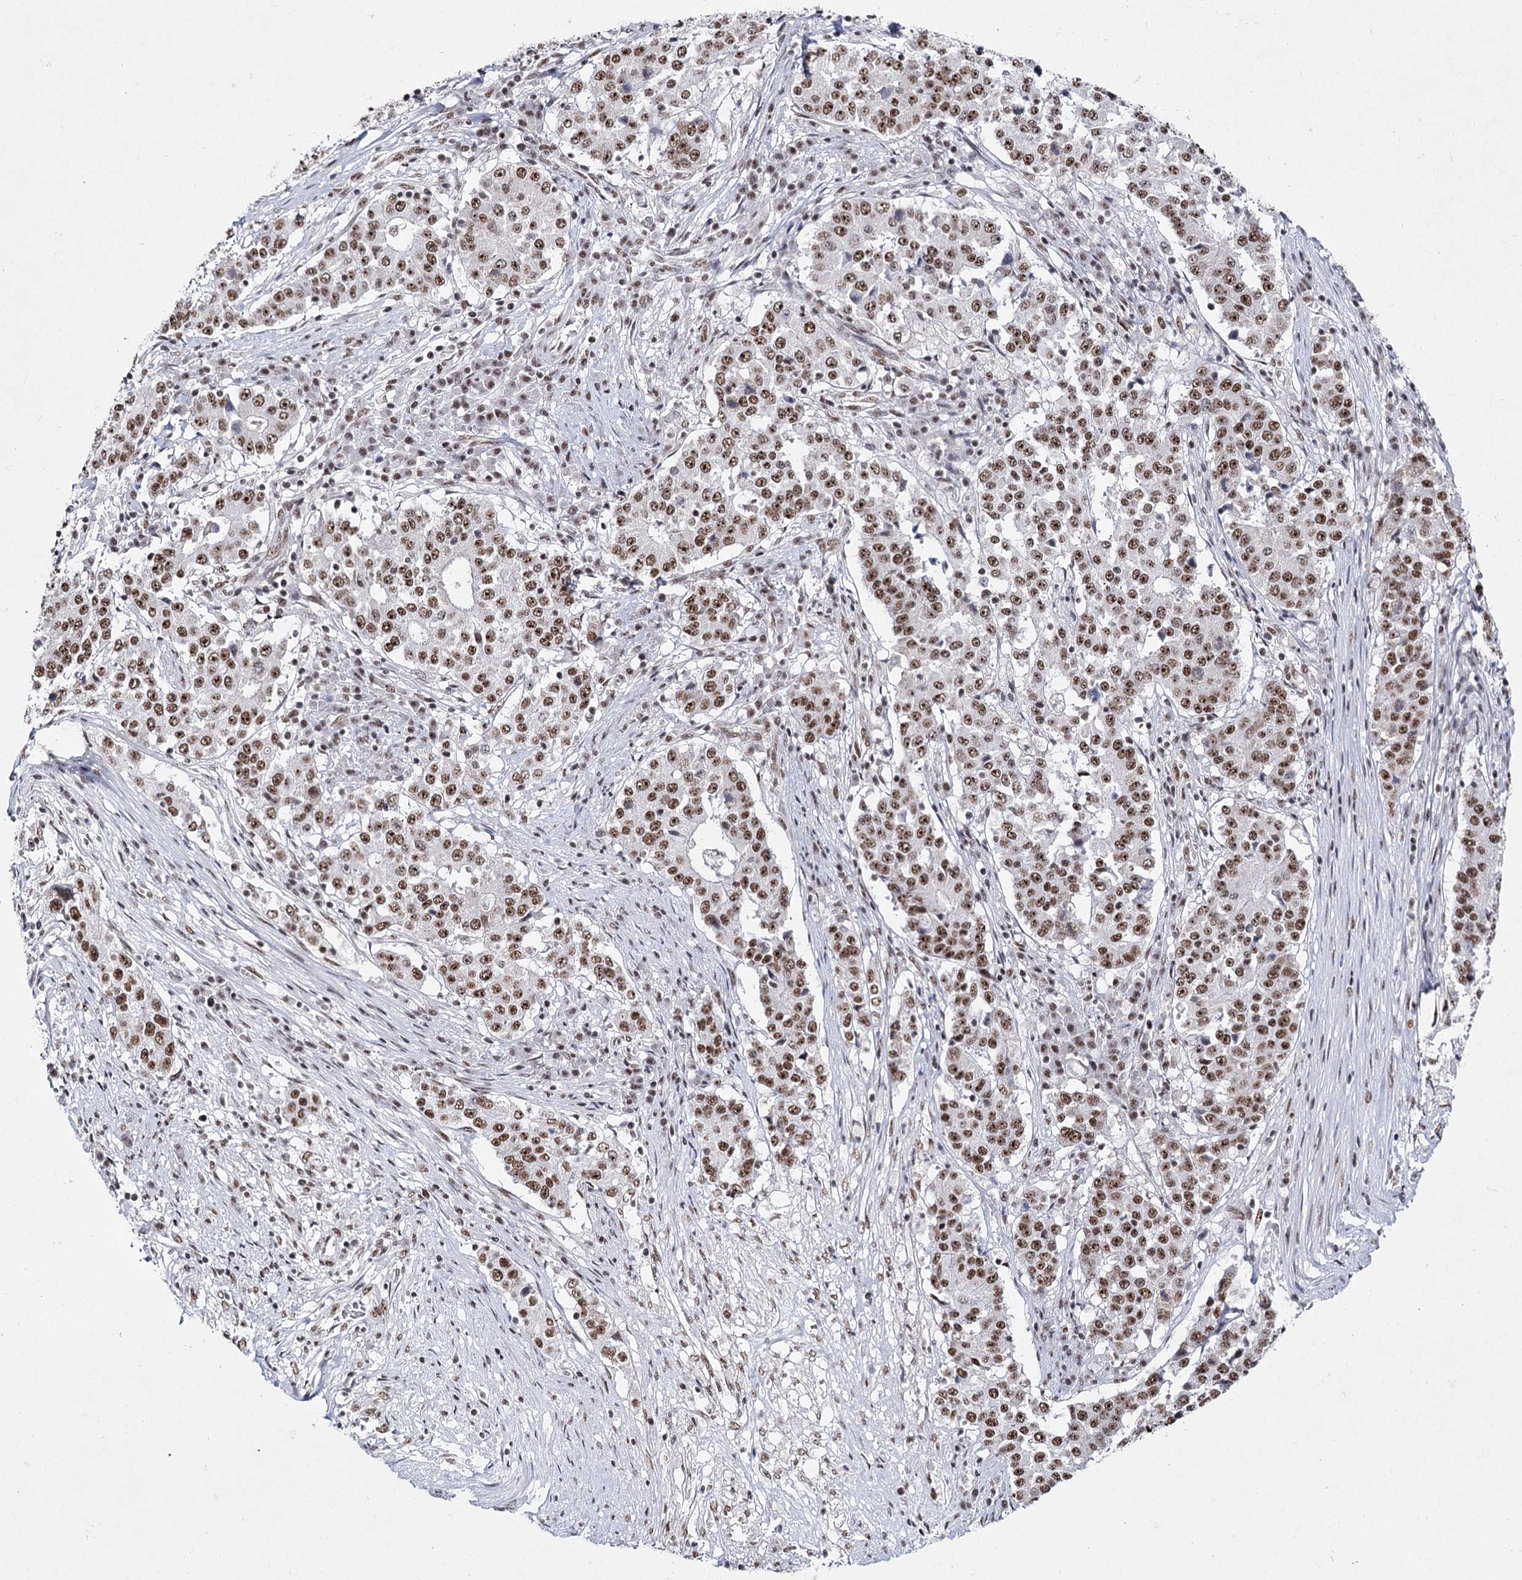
{"staining": {"intensity": "moderate", "quantity": ">75%", "location": "nuclear"}, "tissue": "stomach cancer", "cell_type": "Tumor cells", "image_type": "cancer", "snomed": [{"axis": "morphology", "description": "Adenocarcinoma, NOS"}, {"axis": "topography", "description": "Stomach"}], "caption": "Immunohistochemical staining of human adenocarcinoma (stomach) exhibits medium levels of moderate nuclear expression in approximately >75% of tumor cells.", "gene": "SCAF8", "patient": {"sex": "male", "age": 59}}